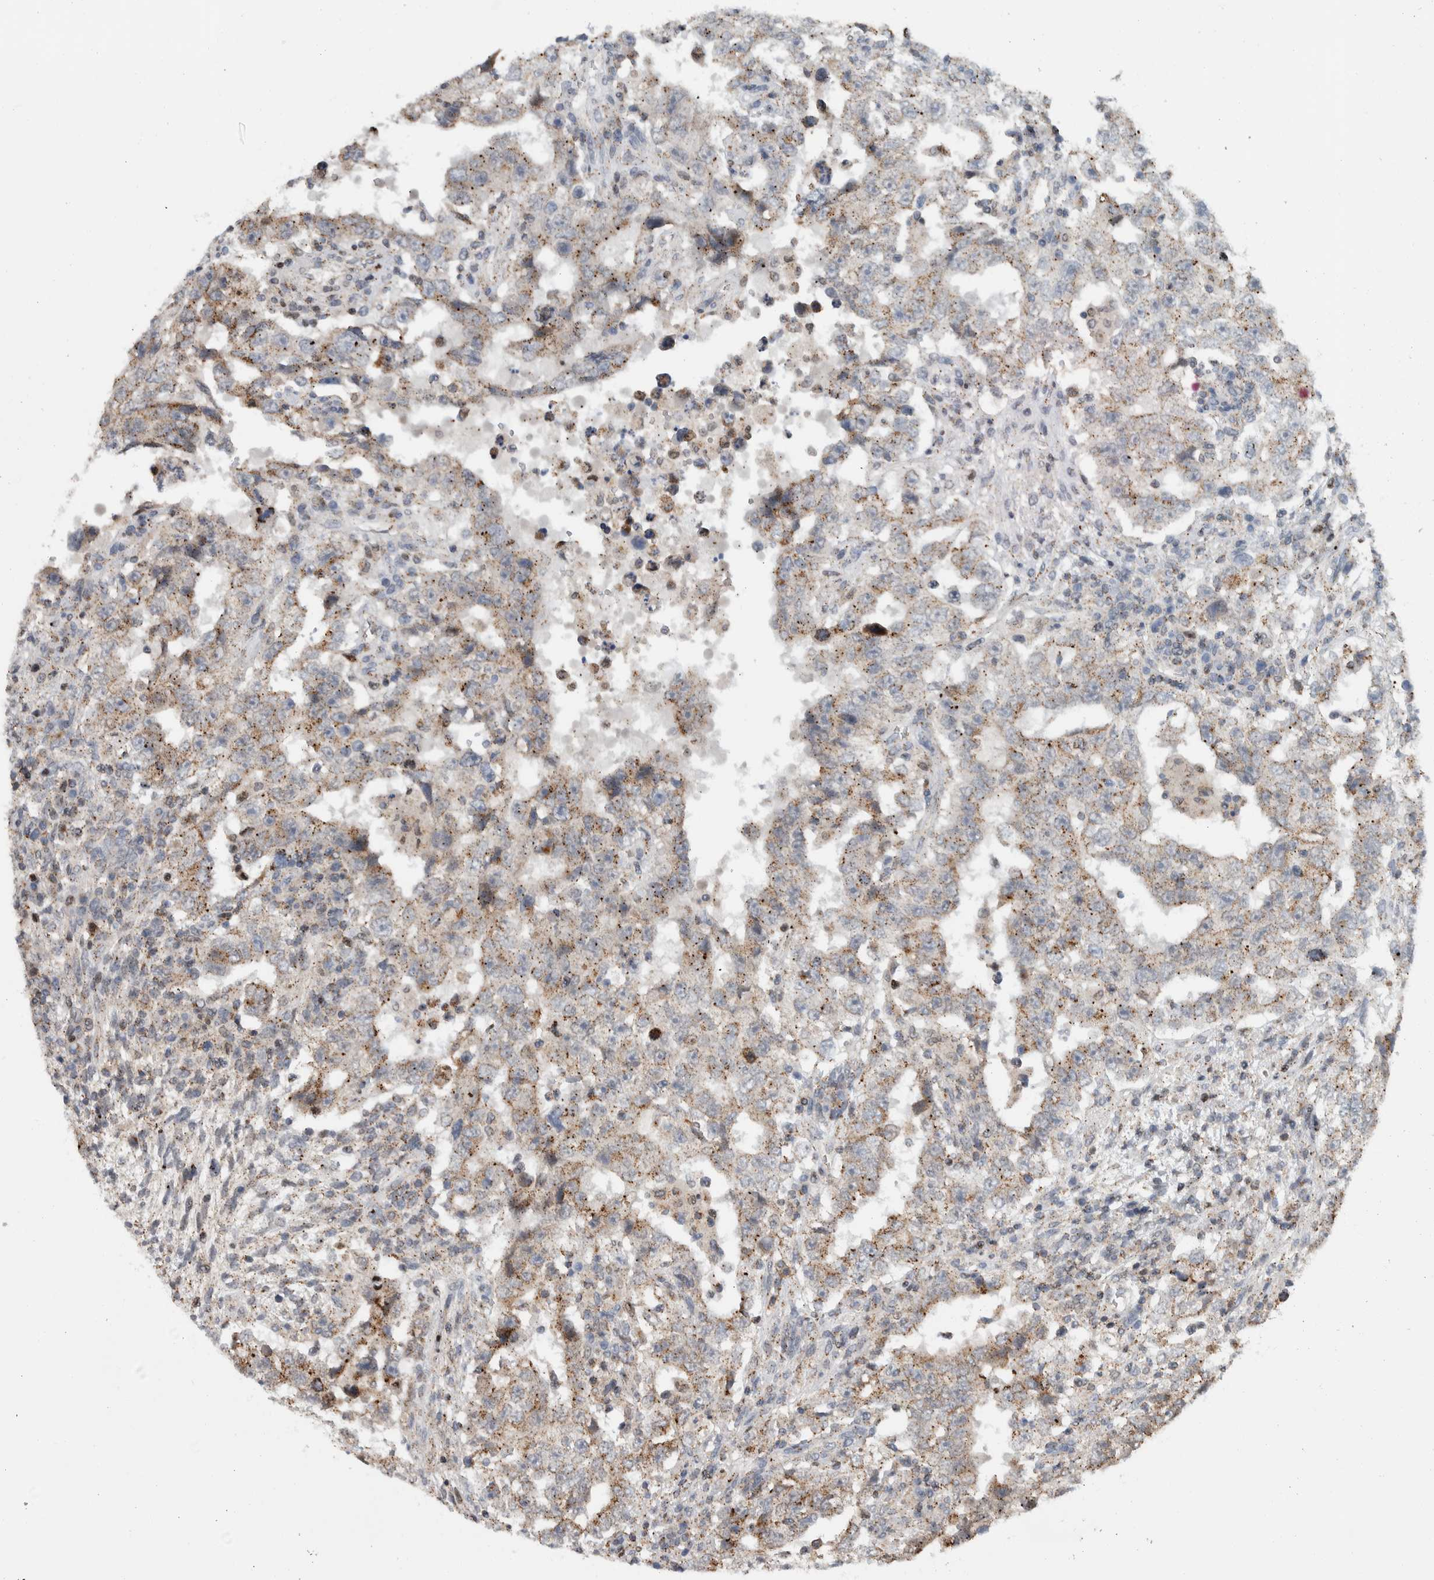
{"staining": {"intensity": "weak", "quantity": ">75%", "location": "cytoplasmic/membranous"}, "tissue": "testis cancer", "cell_type": "Tumor cells", "image_type": "cancer", "snomed": [{"axis": "morphology", "description": "Carcinoma, Embryonal, NOS"}, {"axis": "topography", "description": "Testis"}], "caption": "An image of human embryonal carcinoma (testis) stained for a protein demonstrates weak cytoplasmic/membranous brown staining in tumor cells. Nuclei are stained in blue.", "gene": "MSL1", "patient": {"sex": "male", "age": 26}}